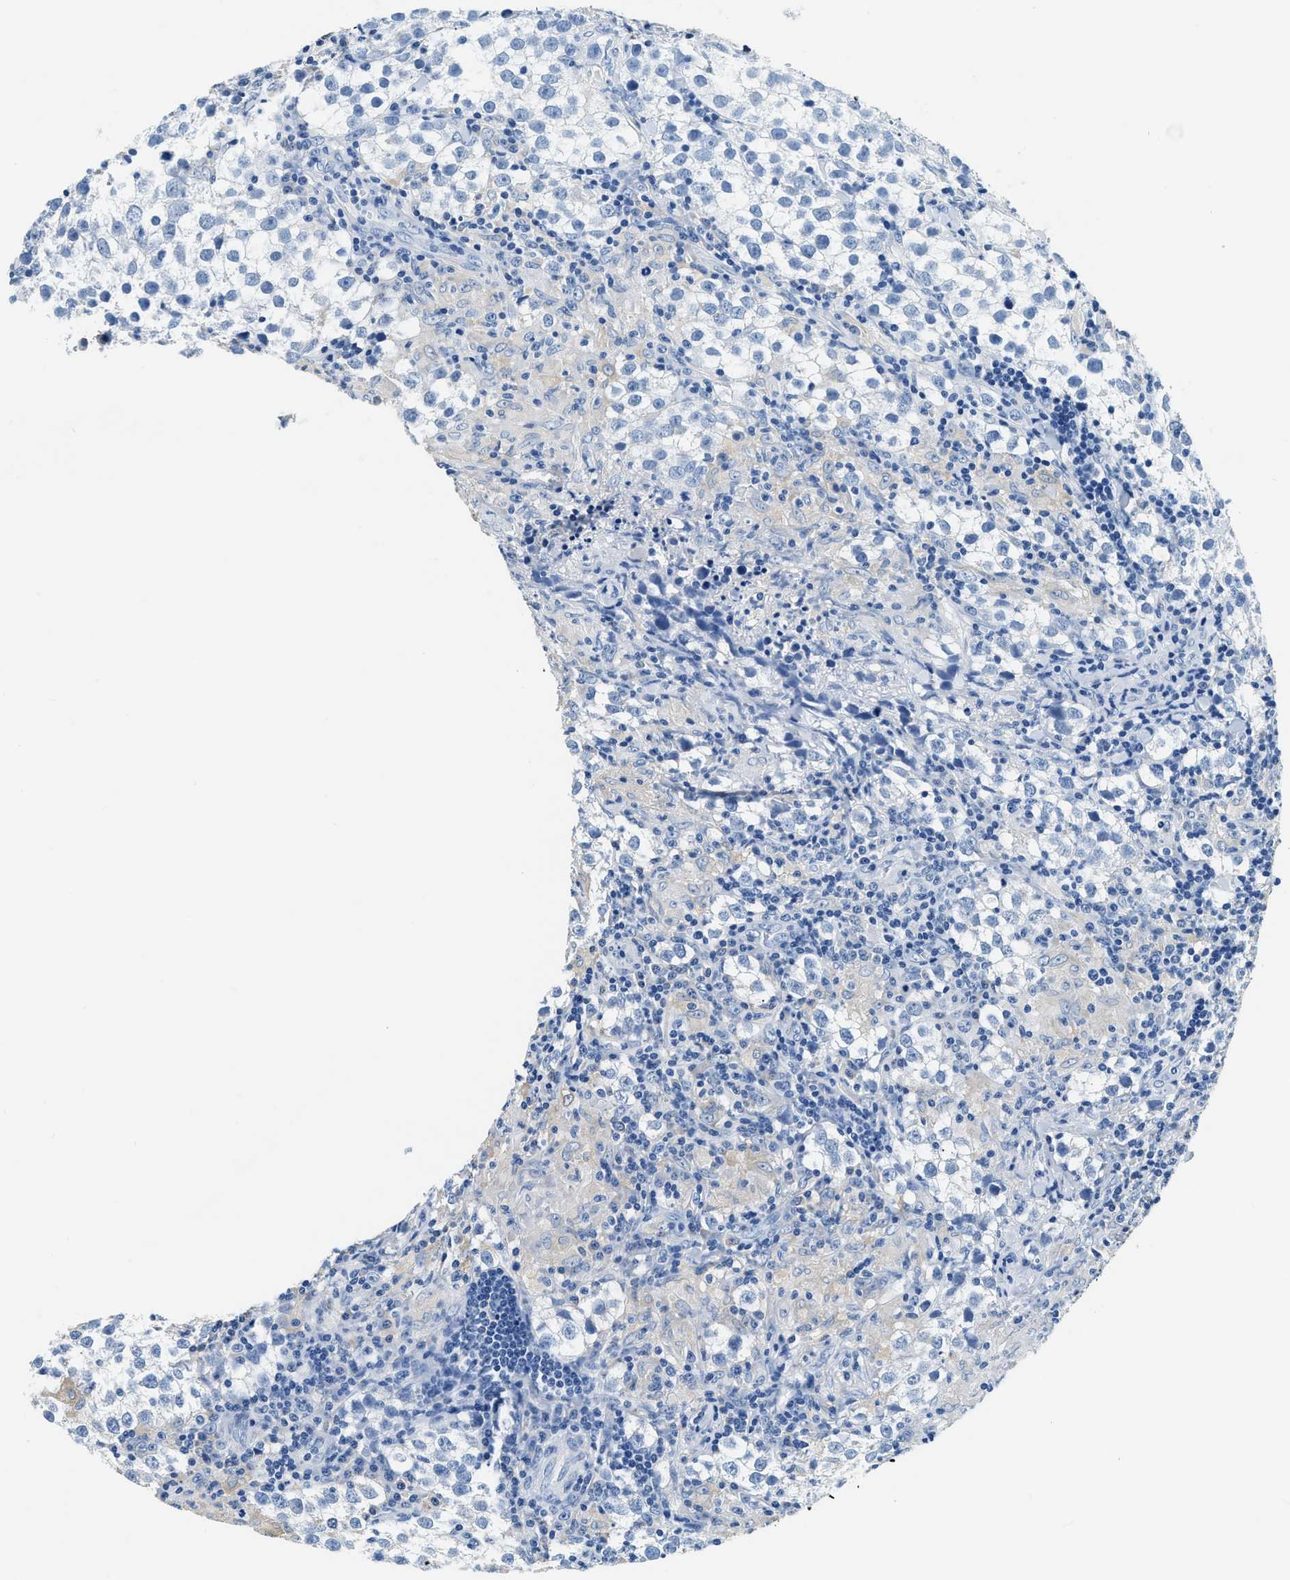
{"staining": {"intensity": "negative", "quantity": "none", "location": "none"}, "tissue": "testis cancer", "cell_type": "Tumor cells", "image_type": "cancer", "snomed": [{"axis": "morphology", "description": "Seminoma, NOS"}, {"axis": "morphology", "description": "Carcinoma, Embryonal, NOS"}, {"axis": "topography", "description": "Testis"}], "caption": "Tumor cells are negative for protein expression in human embryonal carcinoma (testis). The staining is performed using DAB (3,3'-diaminobenzidine) brown chromogen with nuclei counter-stained in using hematoxylin.", "gene": "ZDHHC13", "patient": {"sex": "male", "age": 36}}